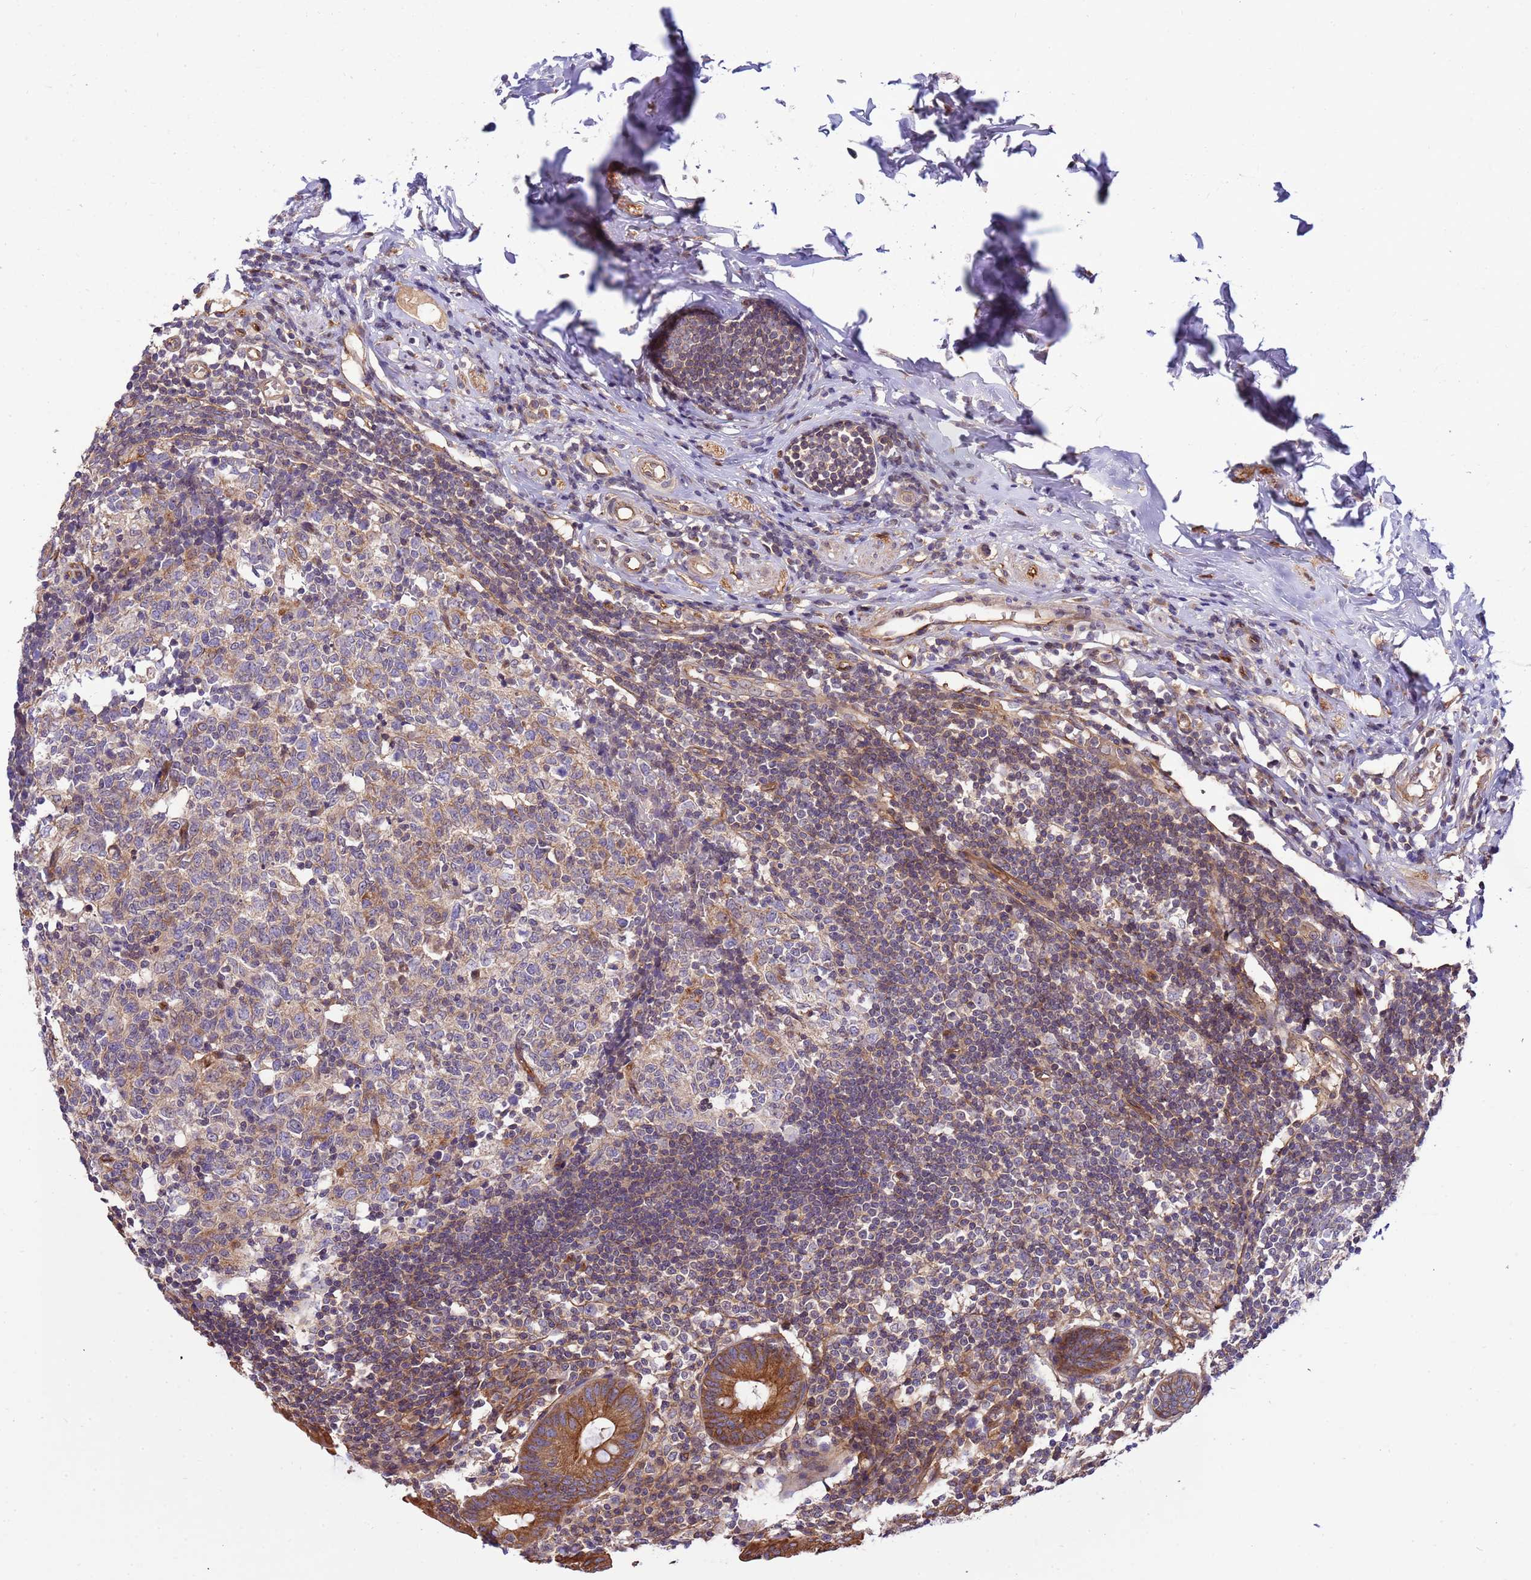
{"staining": {"intensity": "moderate", "quantity": ">75%", "location": "cytoplasmic/membranous"}, "tissue": "appendix", "cell_type": "Glandular cells", "image_type": "normal", "snomed": [{"axis": "morphology", "description": "Normal tissue, NOS"}, {"axis": "topography", "description": "Appendix"}], "caption": "DAB (3,3'-diaminobenzidine) immunohistochemical staining of unremarkable human appendix exhibits moderate cytoplasmic/membranous protein staining in approximately >75% of glandular cells.", "gene": "SMCO3", "patient": {"sex": "female", "age": 54}}